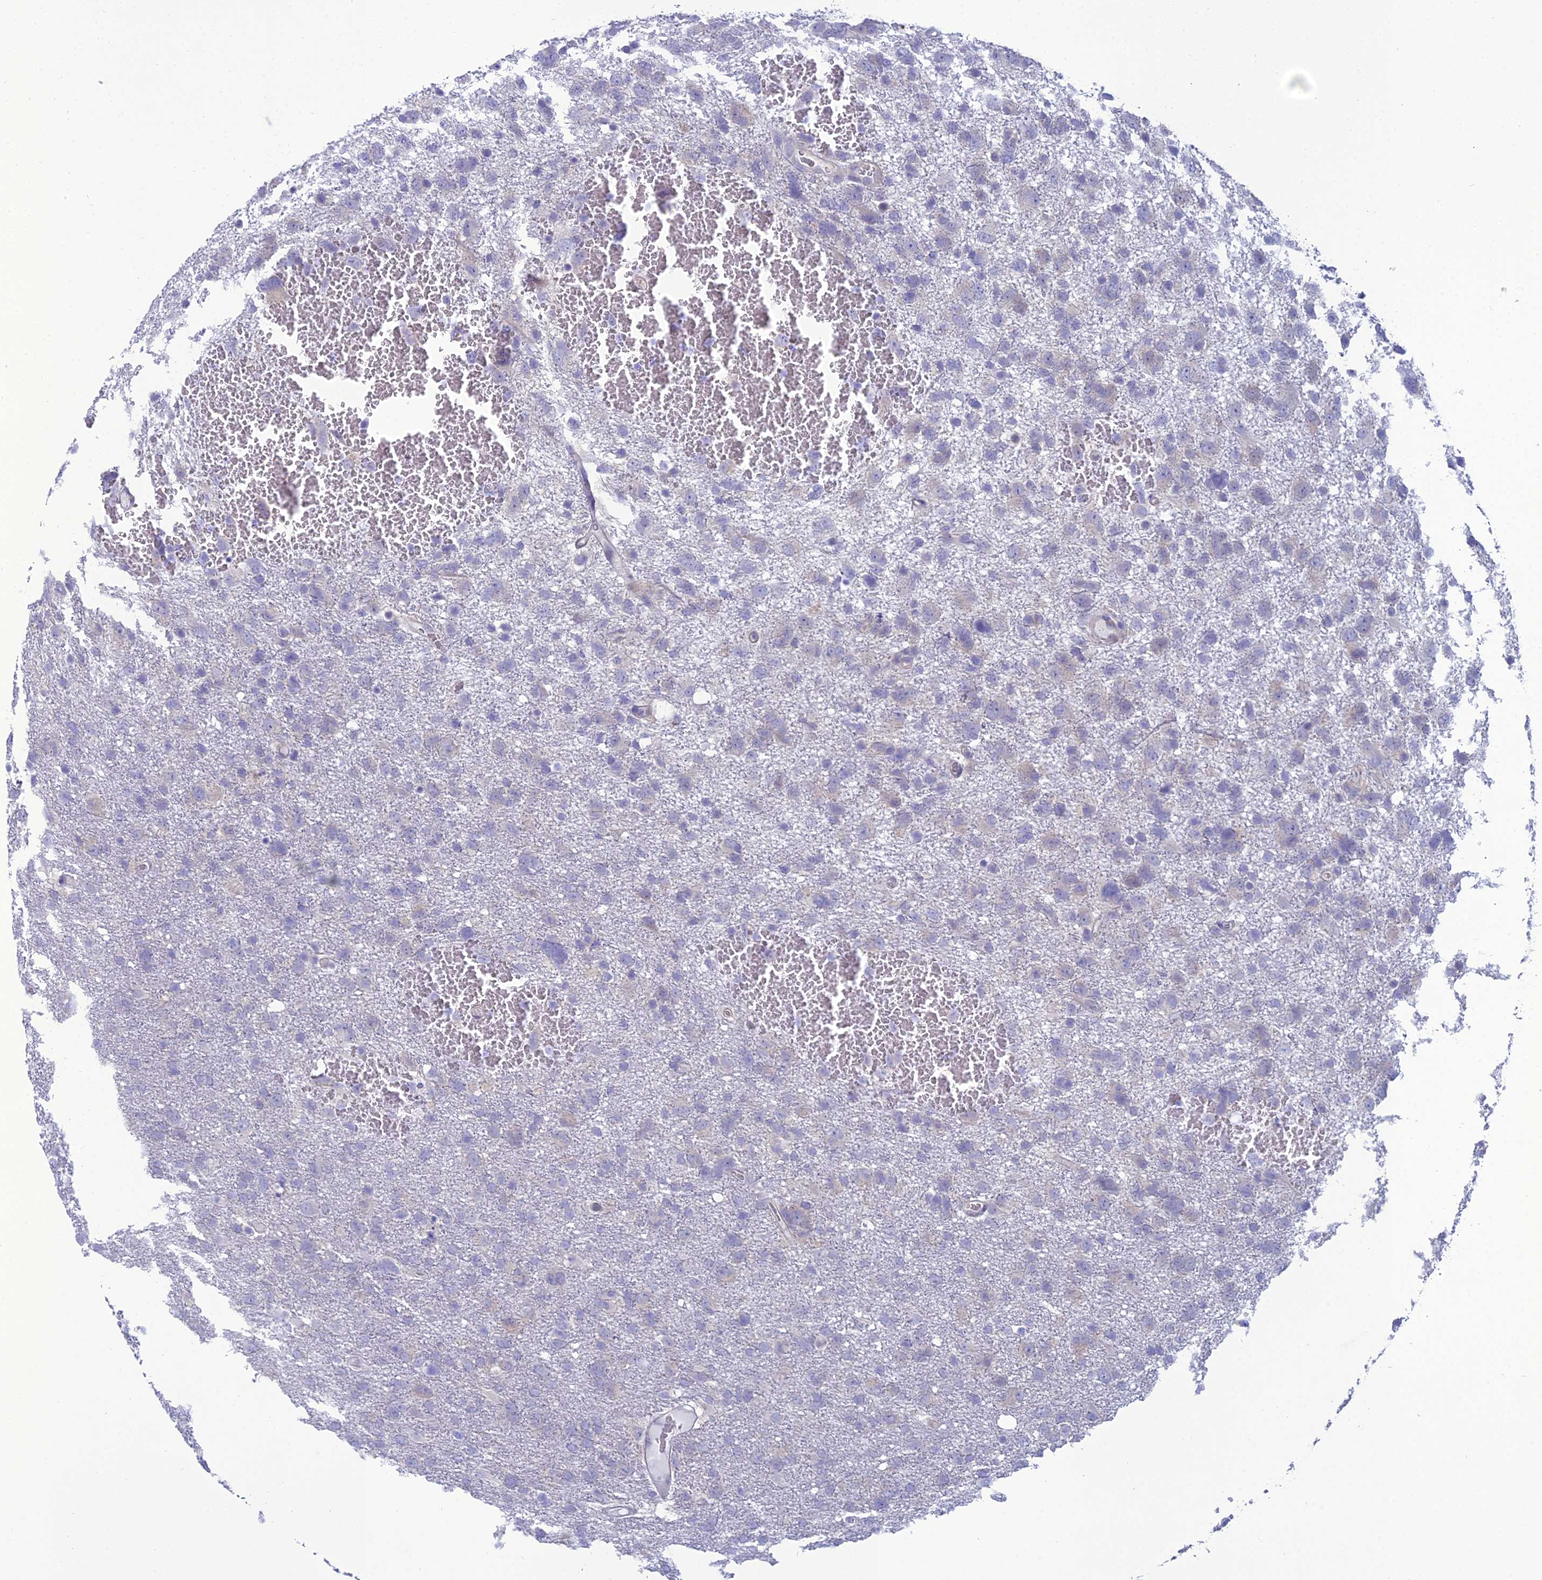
{"staining": {"intensity": "negative", "quantity": "none", "location": "none"}, "tissue": "glioma", "cell_type": "Tumor cells", "image_type": "cancer", "snomed": [{"axis": "morphology", "description": "Glioma, malignant, High grade"}, {"axis": "topography", "description": "Brain"}], "caption": "The photomicrograph exhibits no significant staining in tumor cells of malignant glioma (high-grade).", "gene": "GNPNAT1", "patient": {"sex": "male", "age": 61}}